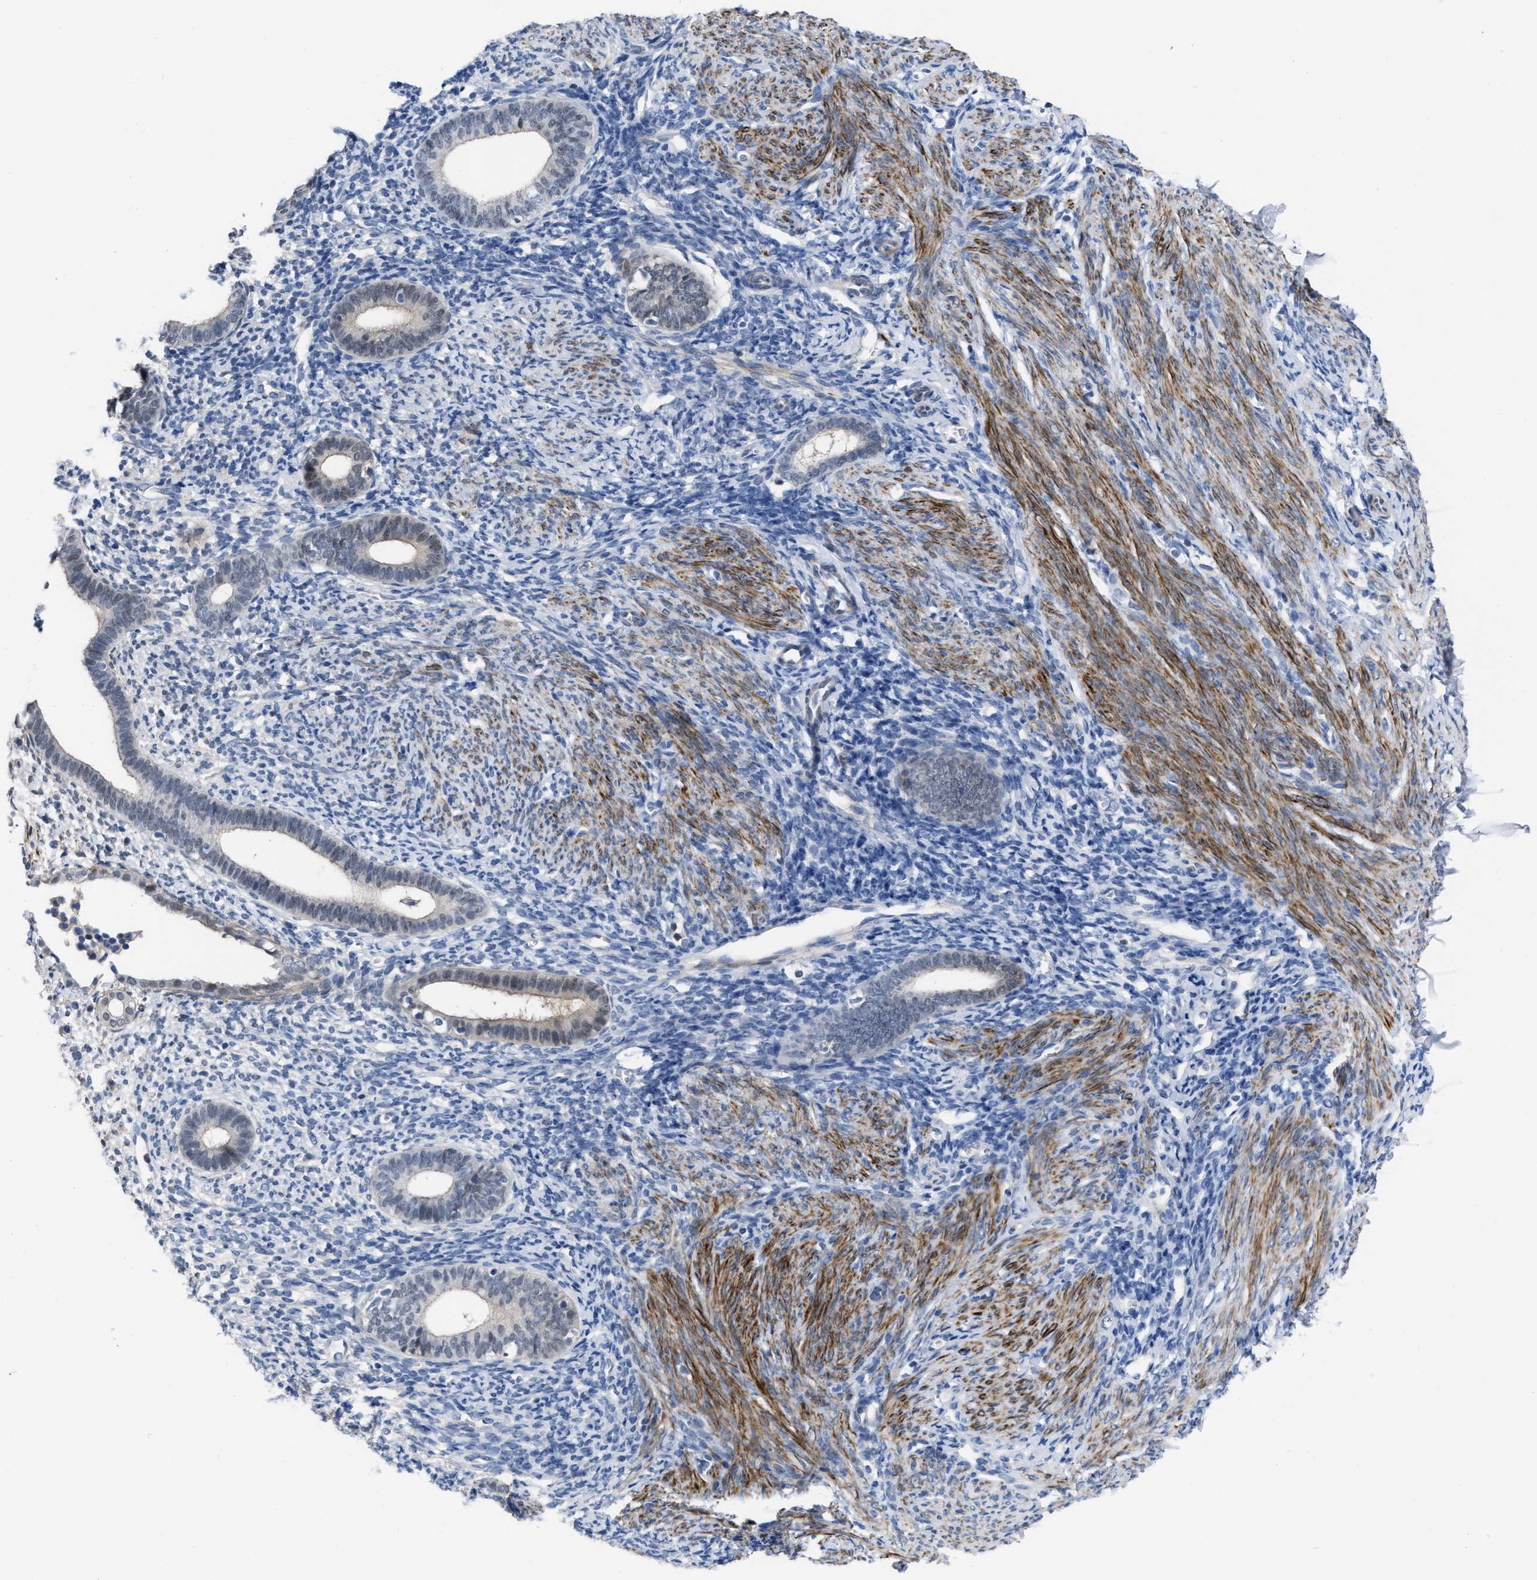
{"staining": {"intensity": "negative", "quantity": "none", "location": "none"}, "tissue": "endometrium", "cell_type": "Cells in endometrial stroma", "image_type": "normal", "snomed": [{"axis": "morphology", "description": "Normal tissue, NOS"}, {"axis": "morphology", "description": "Adenocarcinoma, NOS"}, {"axis": "topography", "description": "Endometrium"}], "caption": "Endometrium was stained to show a protein in brown. There is no significant positivity in cells in endometrial stroma. (DAB immunohistochemistry, high magnification).", "gene": "PRMT2", "patient": {"sex": "female", "age": 57}}